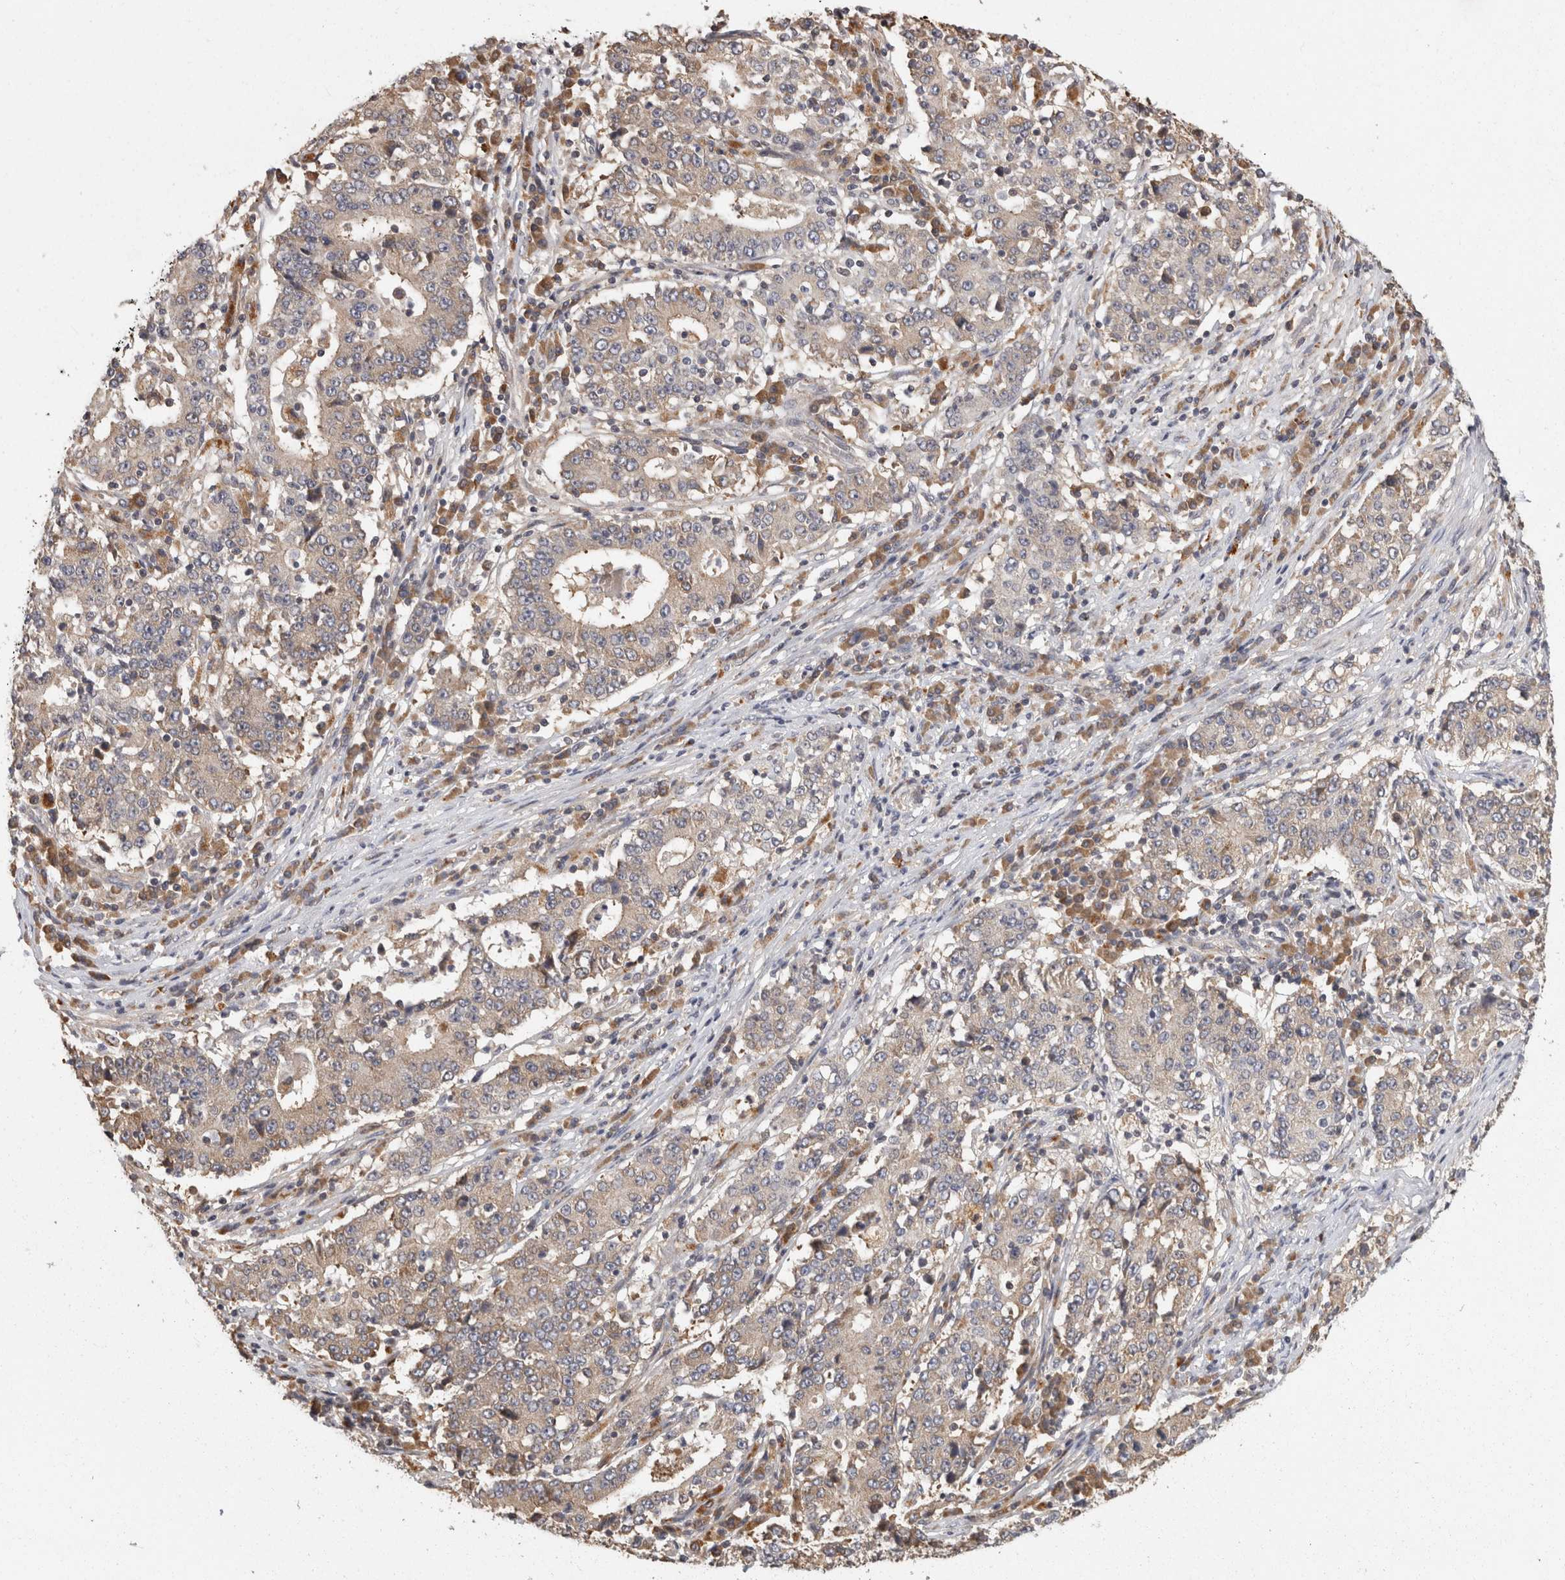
{"staining": {"intensity": "weak", "quantity": "25%-75%", "location": "cytoplasmic/membranous"}, "tissue": "stomach cancer", "cell_type": "Tumor cells", "image_type": "cancer", "snomed": [{"axis": "morphology", "description": "Adenocarcinoma, NOS"}, {"axis": "topography", "description": "Stomach"}], "caption": "An immunohistochemistry (IHC) micrograph of tumor tissue is shown. Protein staining in brown shows weak cytoplasmic/membranous positivity in adenocarcinoma (stomach) within tumor cells.", "gene": "ACAT2", "patient": {"sex": "male", "age": 59}}